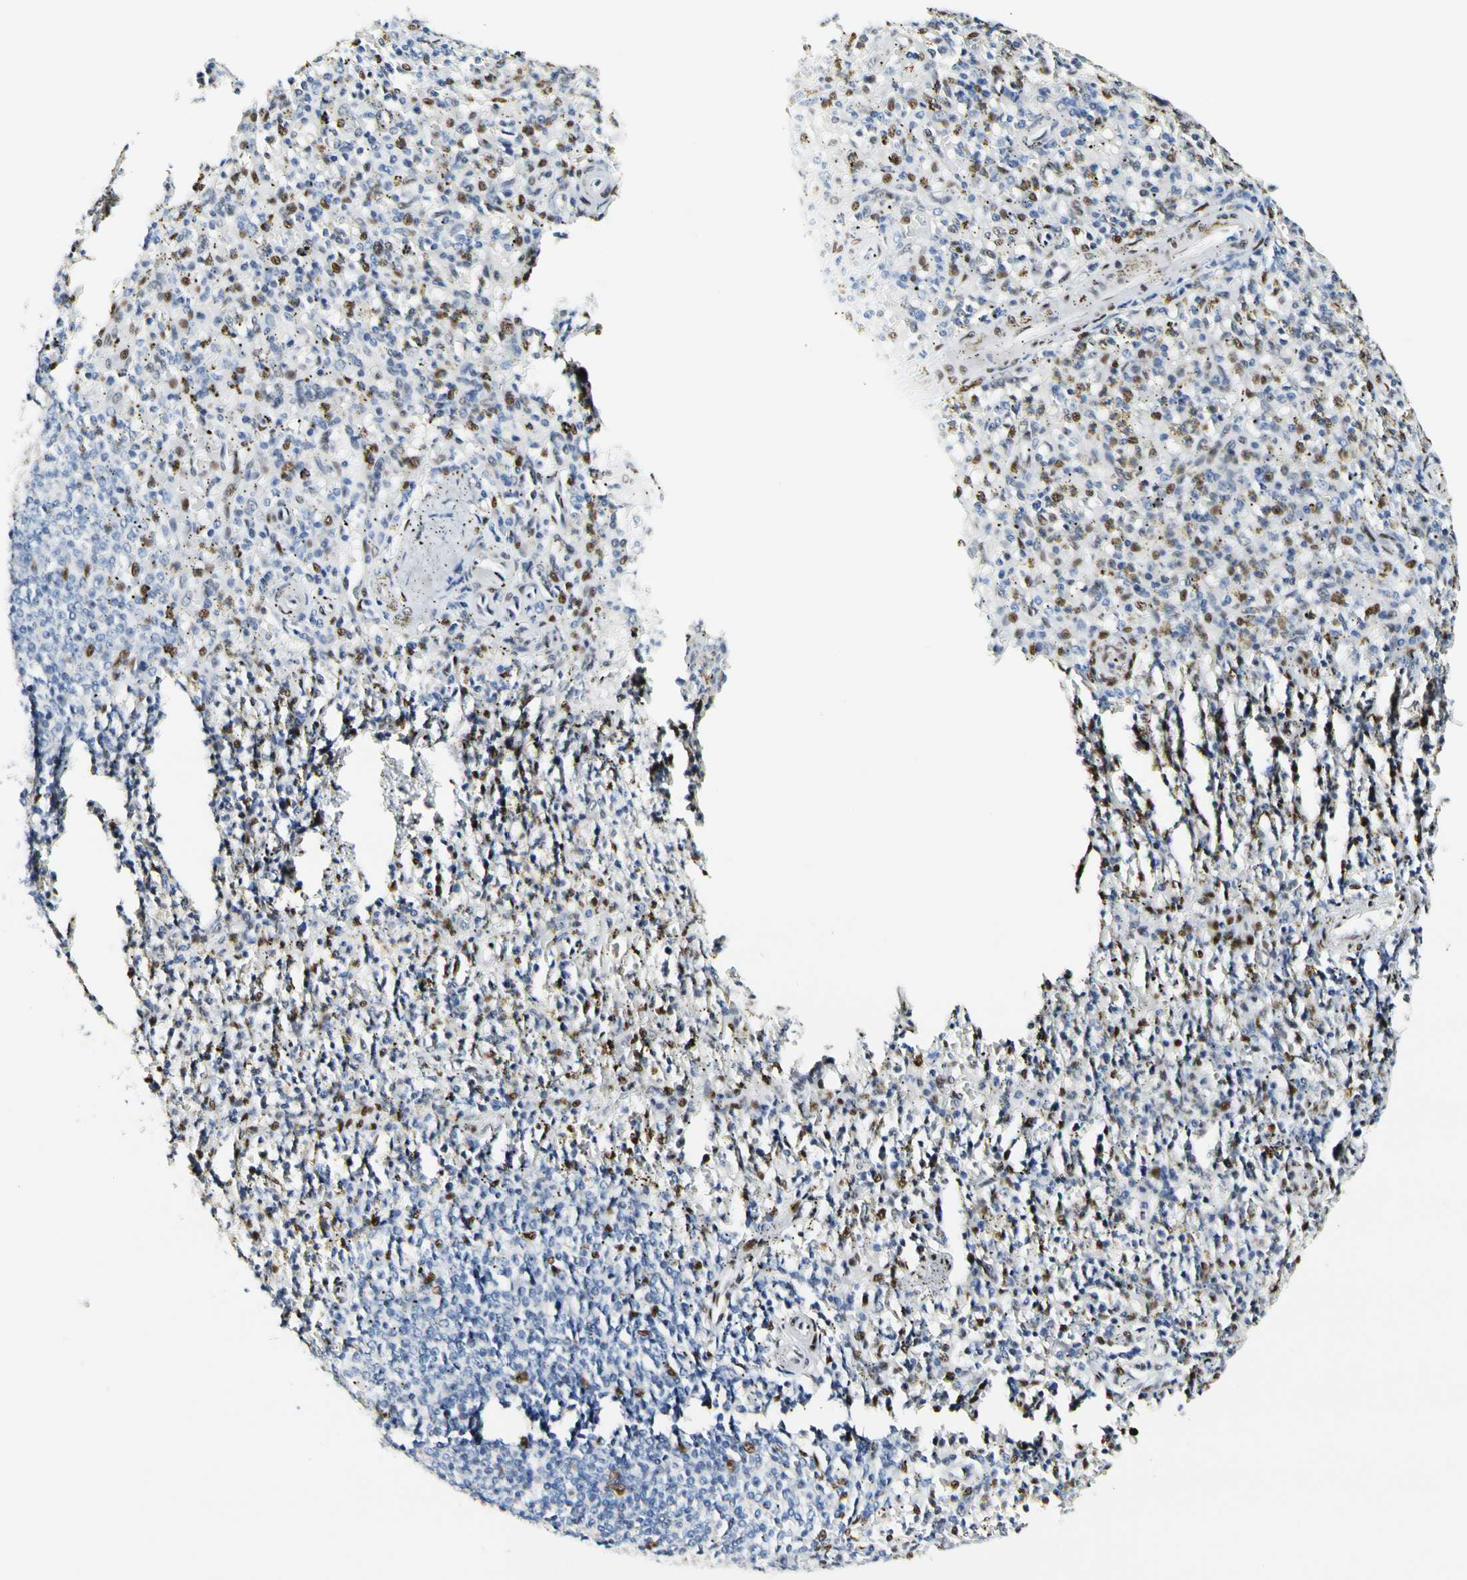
{"staining": {"intensity": "moderate", "quantity": "<25%", "location": "nuclear"}, "tissue": "spleen", "cell_type": "Cells in red pulp", "image_type": "normal", "snomed": [{"axis": "morphology", "description": "Normal tissue, NOS"}, {"axis": "topography", "description": "Spleen"}], "caption": "Unremarkable spleen demonstrates moderate nuclear positivity in approximately <25% of cells in red pulp, visualized by immunohistochemistry.", "gene": "NFIA", "patient": {"sex": "male", "age": 72}}